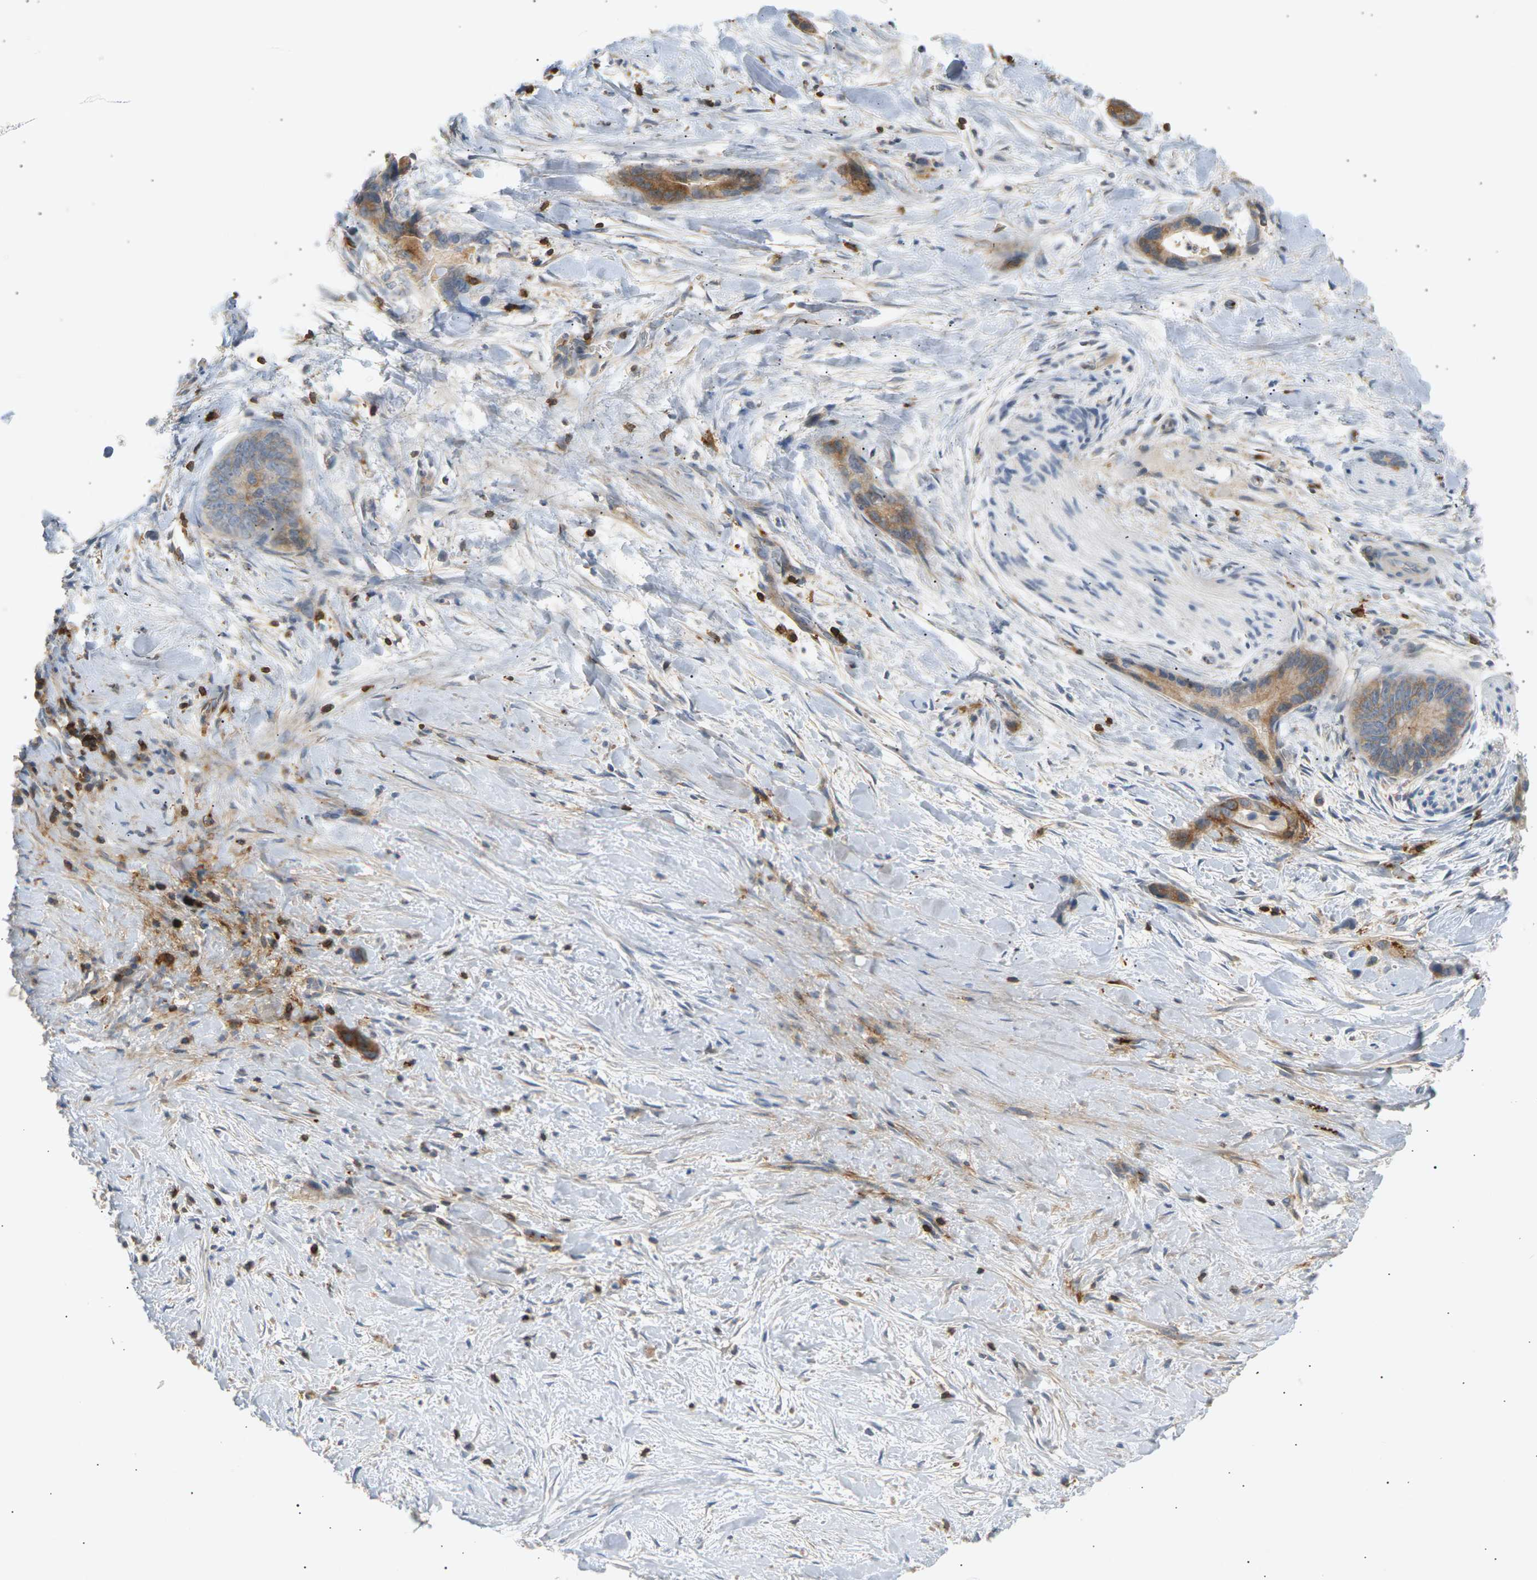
{"staining": {"intensity": "moderate", "quantity": ">75%", "location": "cytoplasmic/membranous"}, "tissue": "liver cancer", "cell_type": "Tumor cells", "image_type": "cancer", "snomed": [{"axis": "morphology", "description": "Cholangiocarcinoma"}, {"axis": "topography", "description": "Liver"}], "caption": "A micrograph showing moderate cytoplasmic/membranous staining in about >75% of tumor cells in liver cancer, as visualized by brown immunohistochemical staining.", "gene": "LIME1", "patient": {"sex": "female", "age": 55}}